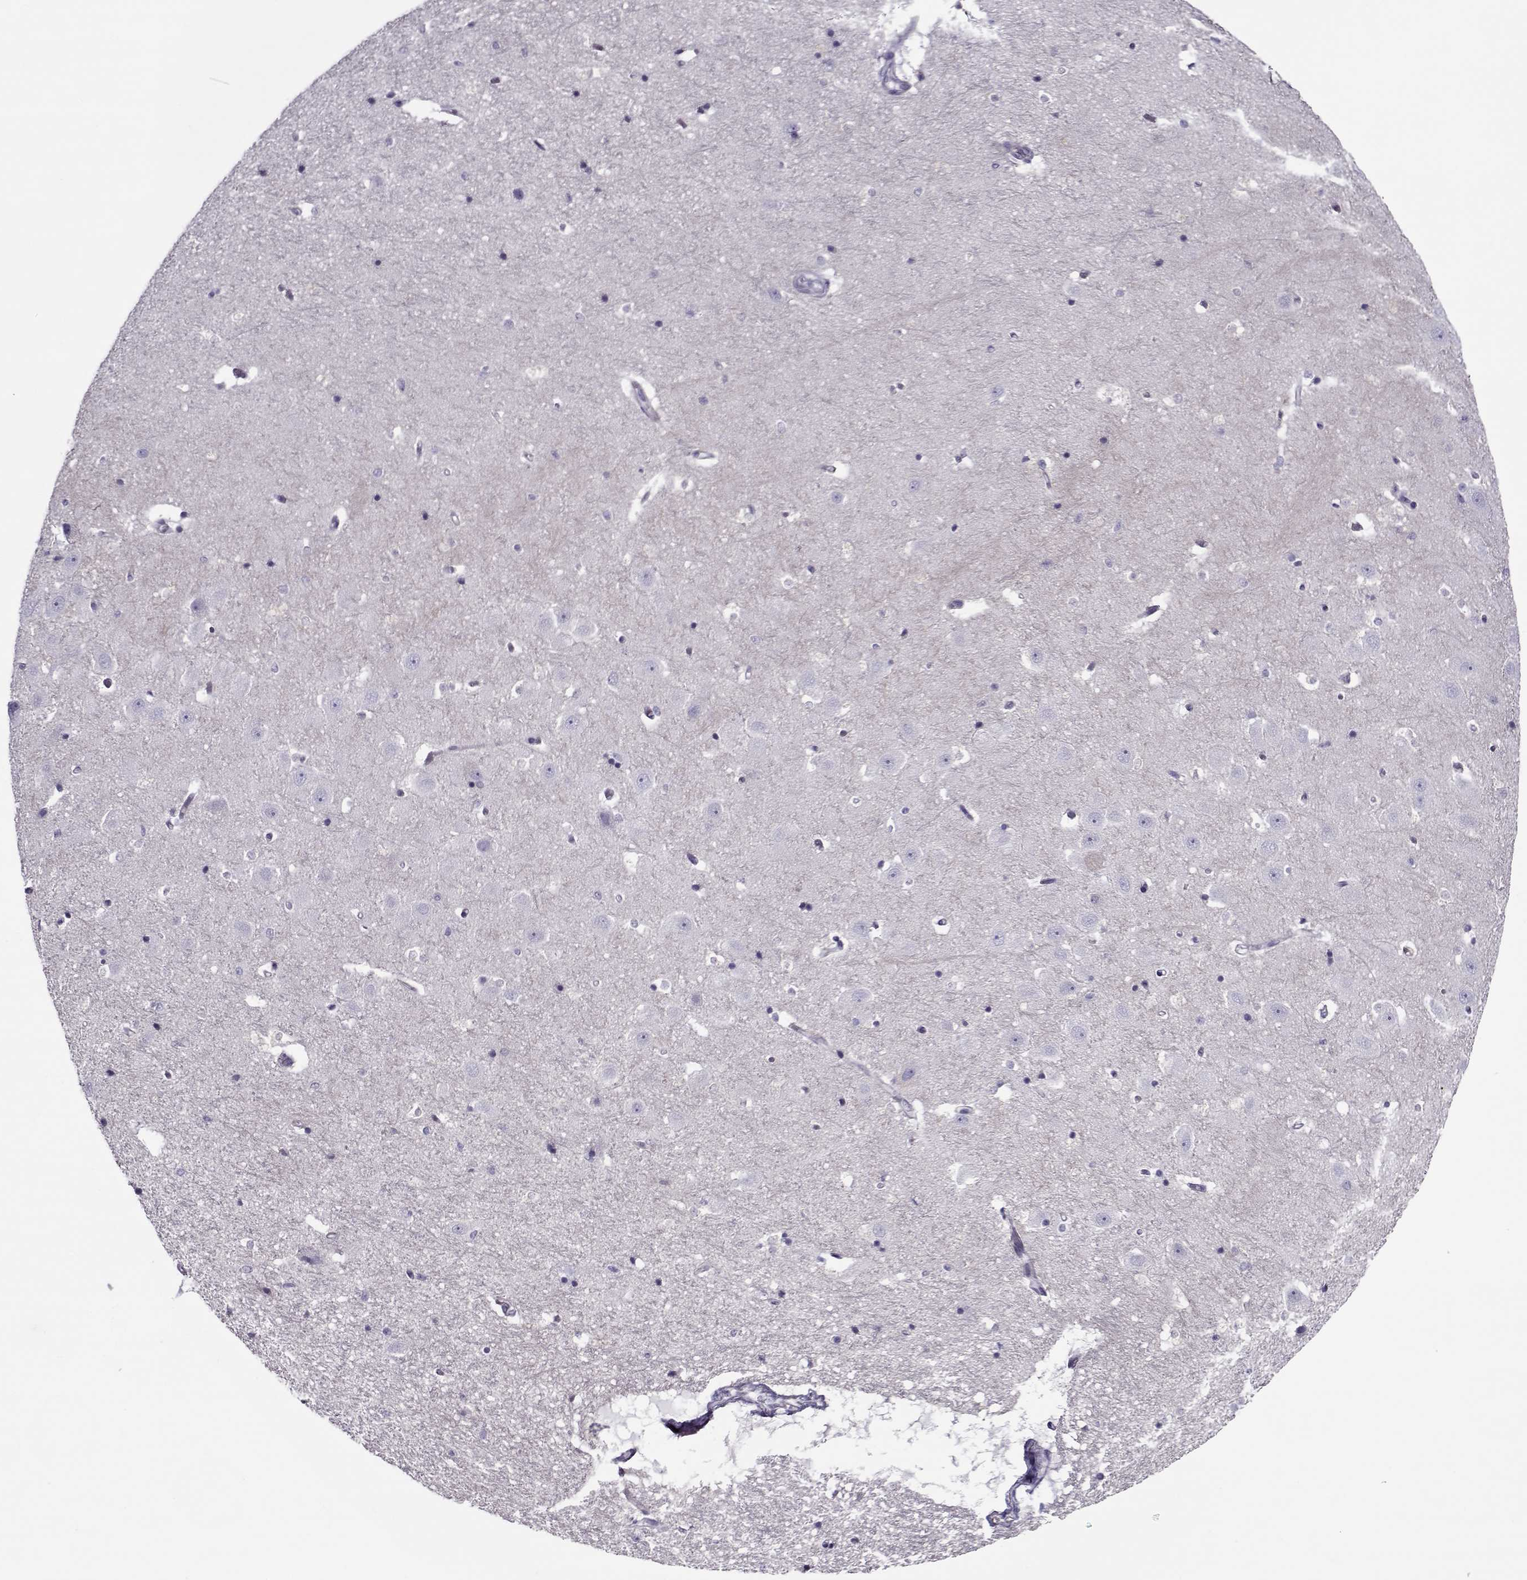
{"staining": {"intensity": "negative", "quantity": "none", "location": "none"}, "tissue": "hippocampus", "cell_type": "Glial cells", "image_type": "normal", "snomed": [{"axis": "morphology", "description": "Normal tissue, NOS"}, {"axis": "topography", "description": "Hippocampus"}], "caption": "IHC image of normal hippocampus: human hippocampus stained with DAB exhibits no significant protein expression in glial cells.", "gene": "PP2D1", "patient": {"sex": "male", "age": 44}}